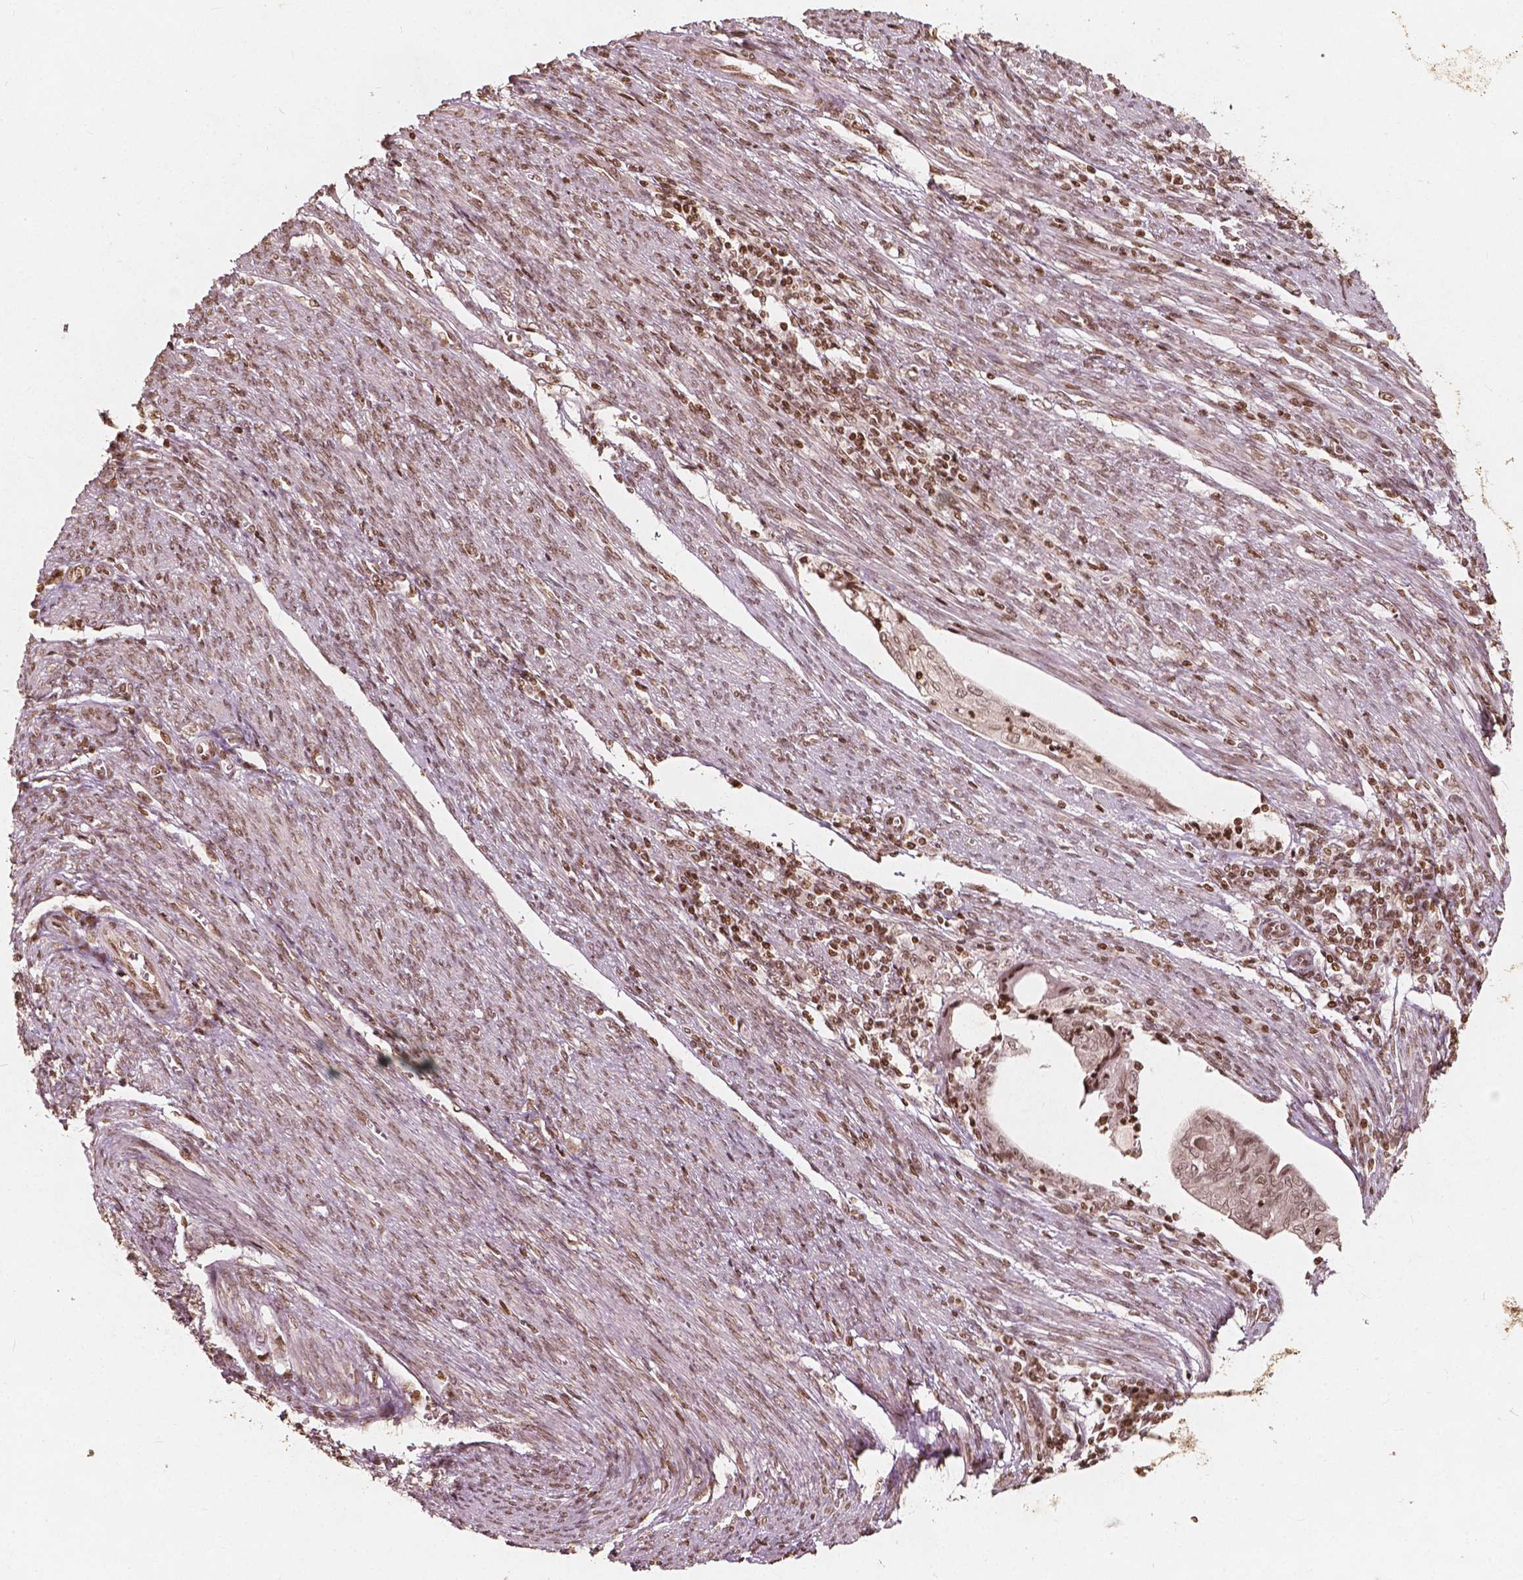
{"staining": {"intensity": "weak", "quantity": ">75%", "location": "nuclear"}, "tissue": "endometrial cancer", "cell_type": "Tumor cells", "image_type": "cancer", "snomed": [{"axis": "morphology", "description": "Adenocarcinoma, NOS"}, {"axis": "topography", "description": "Endometrium"}], "caption": "Protein positivity by IHC shows weak nuclear positivity in approximately >75% of tumor cells in endometrial adenocarcinoma.", "gene": "H3C14", "patient": {"sex": "female", "age": 79}}